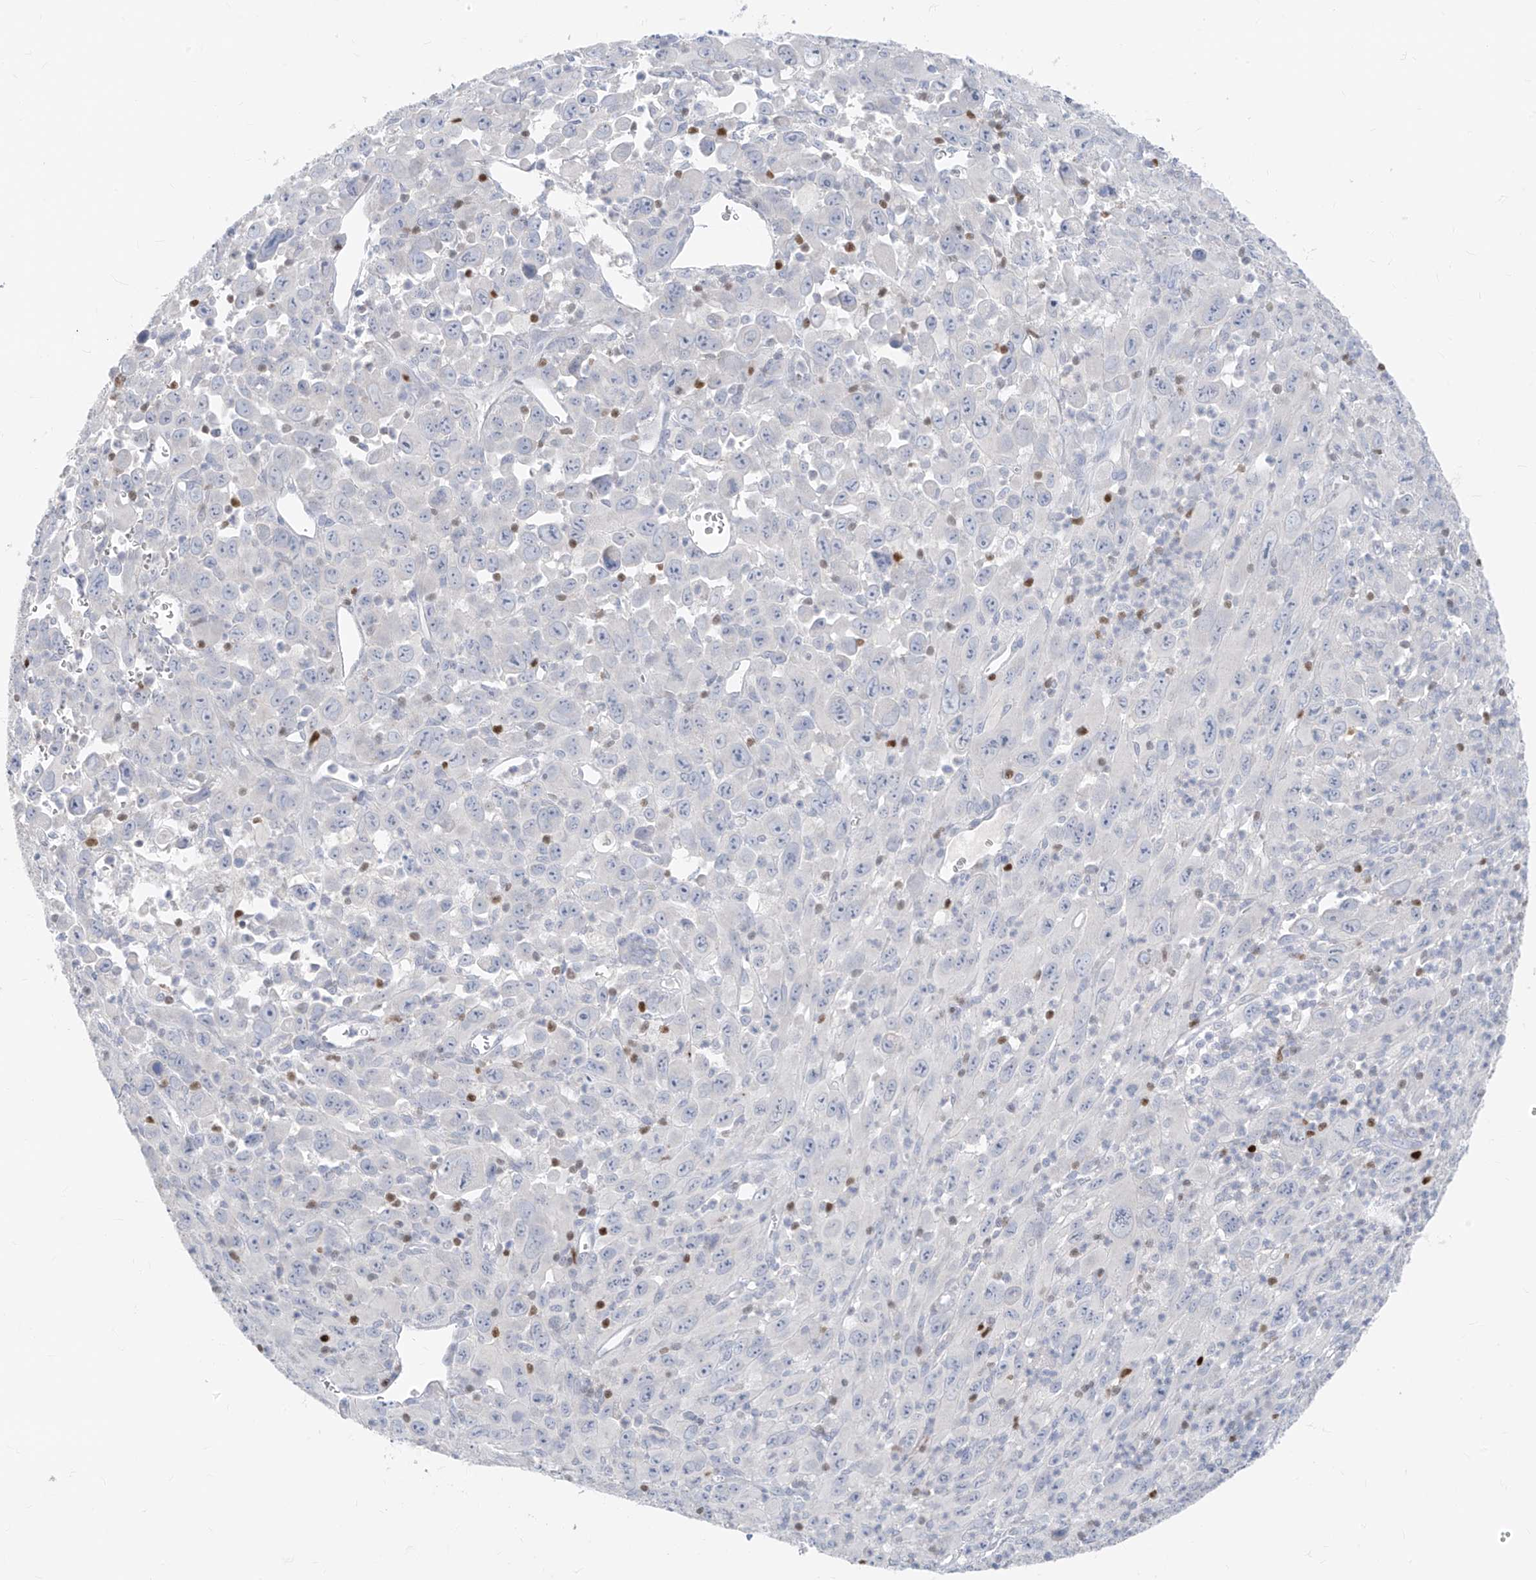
{"staining": {"intensity": "negative", "quantity": "none", "location": "none"}, "tissue": "melanoma", "cell_type": "Tumor cells", "image_type": "cancer", "snomed": [{"axis": "morphology", "description": "Malignant melanoma, Metastatic site"}, {"axis": "topography", "description": "Skin"}], "caption": "An immunohistochemistry (IHC) histopathology image of melanoma is shown. There is no staining in tumor cells of melanoma.", "gene": "TBX21", "patient": {"sex": "female", "age": 56}}